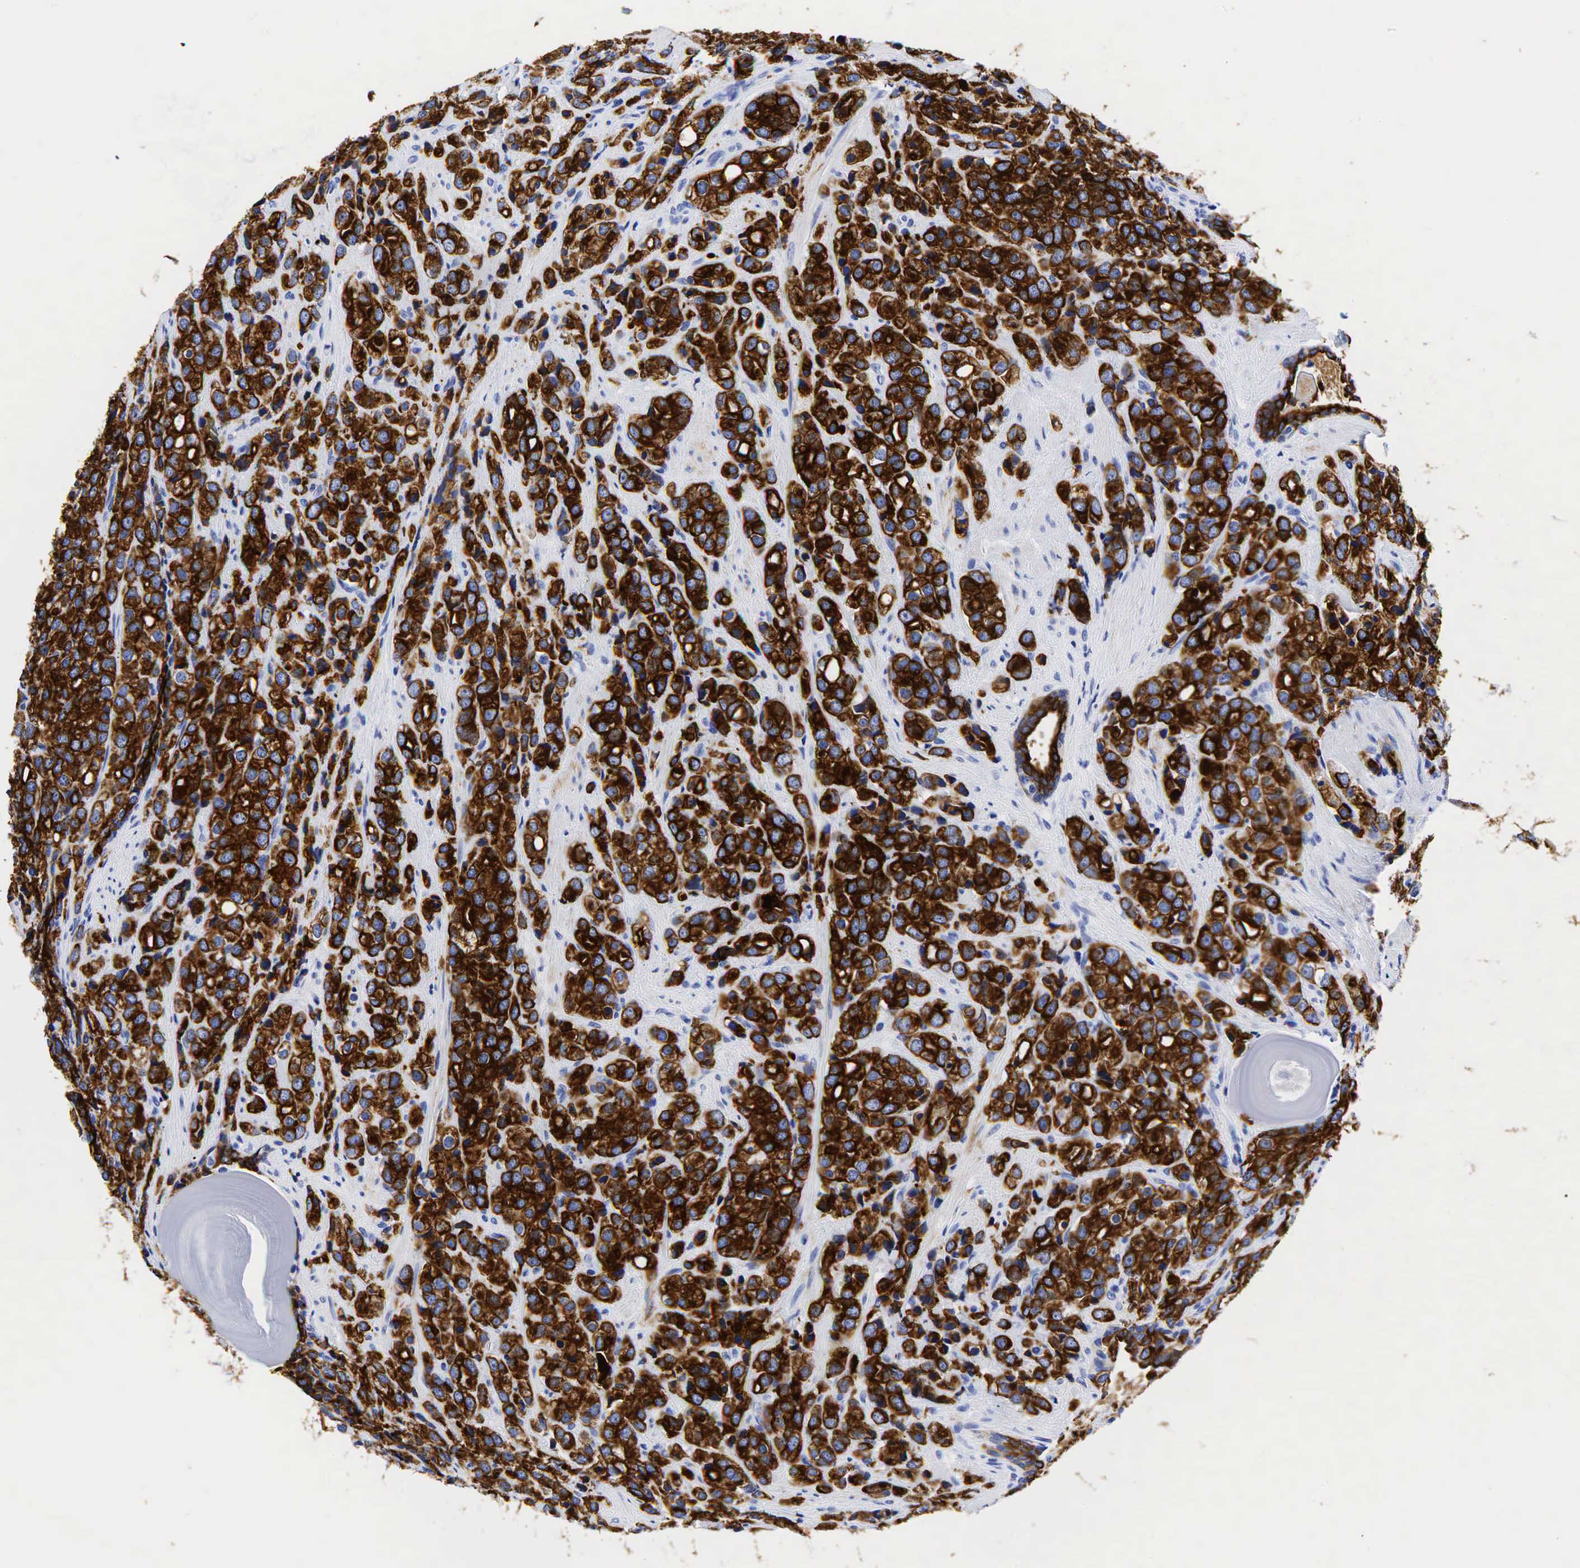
{"staining": {"intensity": "strong", "quantity": ">75%", "location": "cytoplasmic/membranous"}, "tissue": "prostate cancer", "cell_type": "Tumor cells", "image_type": "cancer", "snomed": [{"axis": "morphology", "description": "Adenocarcinoma, Medium grade"}, {"axis": "topography", "description": "Prostate"}], "caption": "Protein expression analysis of prostate adenocarcinoma (medium-grade) shows strong cytoplasmic/membranous positivity in approximately >75% of tumor cells.", "gene": "KRT18", "patient": {"sex": "male", "age": 70}}